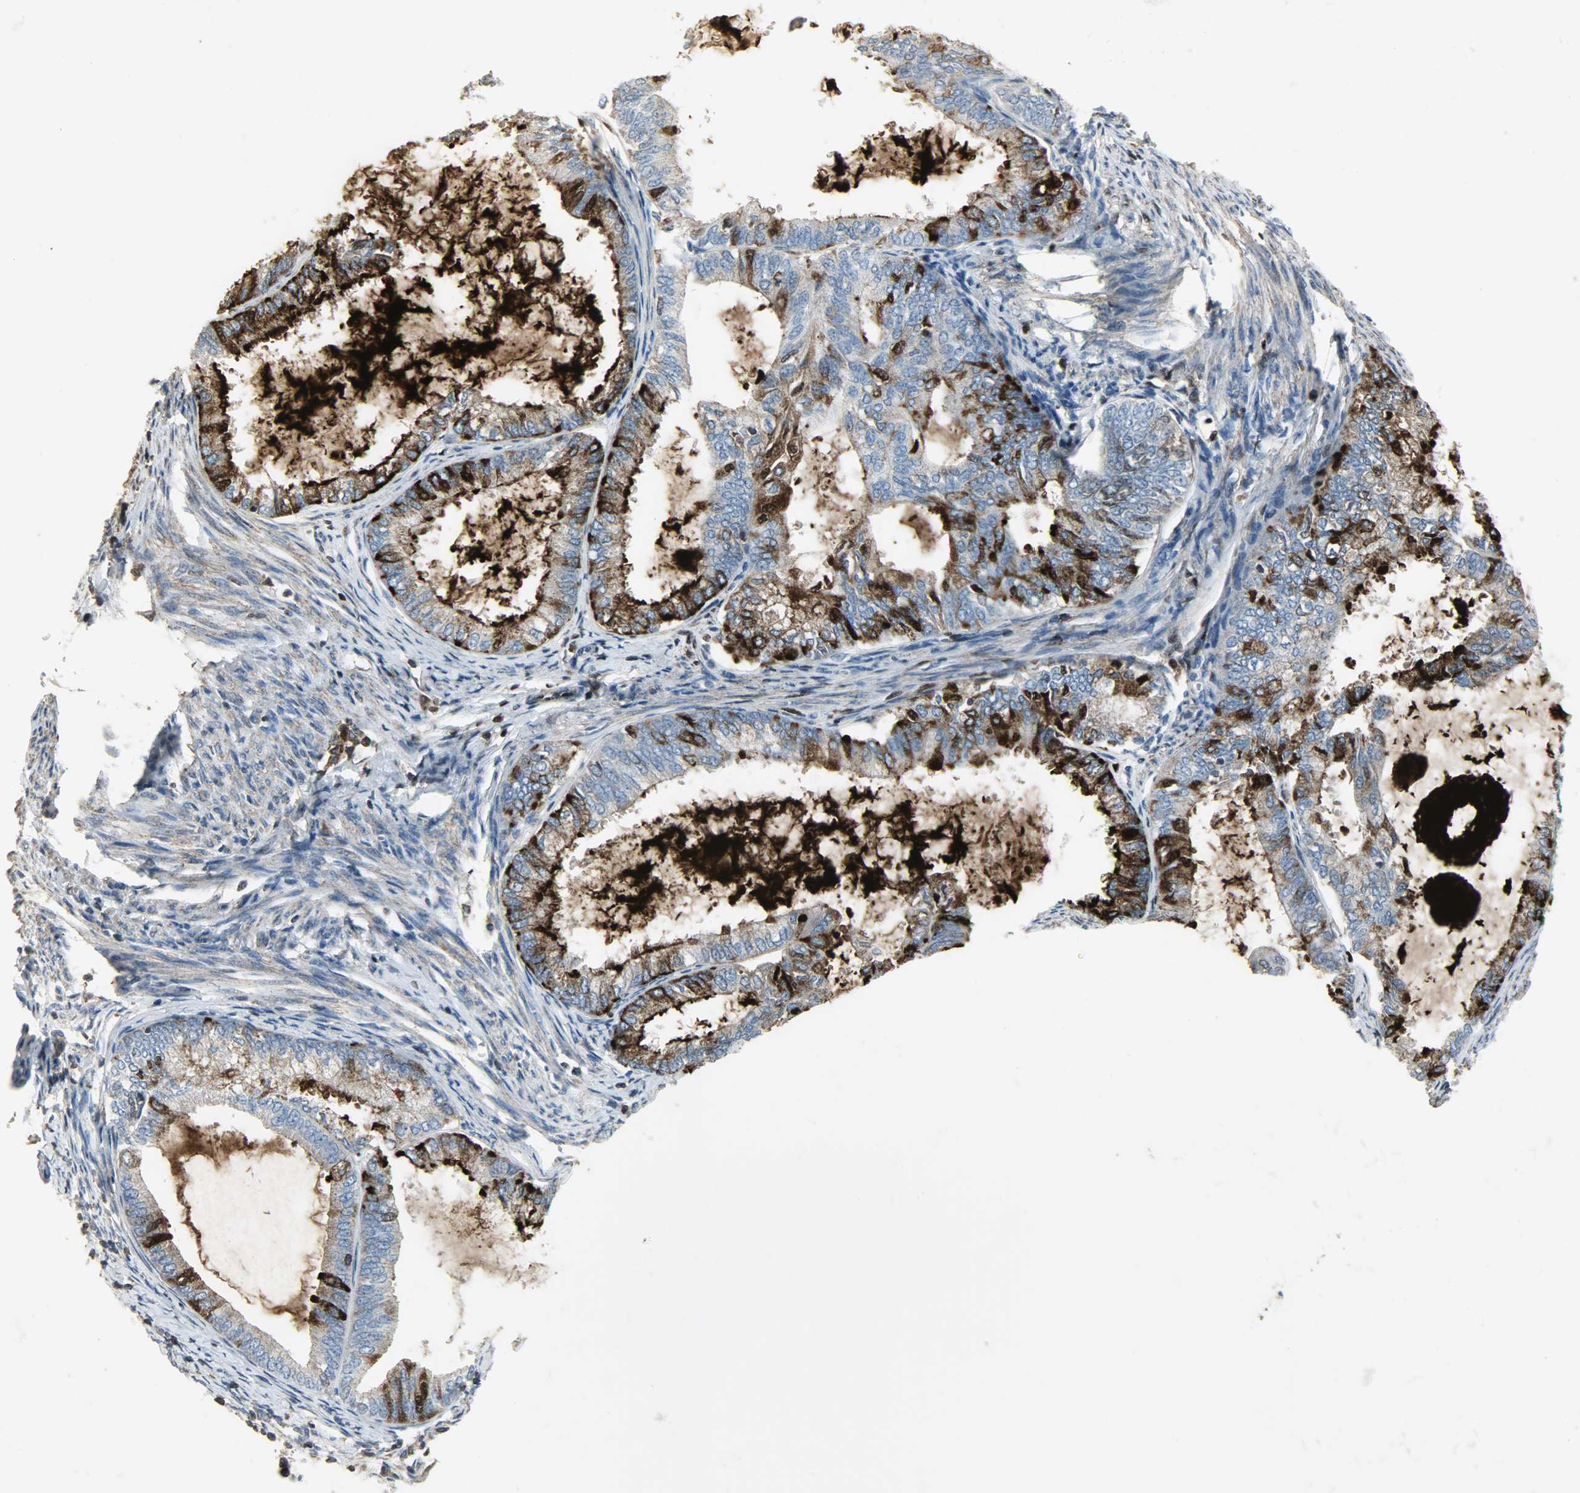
{"staining": {"intensity": "strong", "quantity": "25%-75%", "location": "cytoplasmic/membranous"}, "tissue": "endometrial cancer", "cell_type": "Tumor cells", "image_type": "cancer", "snomed": [{"axis": "morphology", "description": "Adenocarcinoma, NOS"}, {"axis": "topography", "description": "Endometrium"}], "caption": "Protein analysis of endometrial cancer tissue shows strong cytoplasmic/membranous expression in about 25%-75% of tumor cells. (brown staining indicates protein expression, while blue staining denotes nuclei).", "gene": "DNAJA4", "patient": {"sex": "female", "age": 86}}